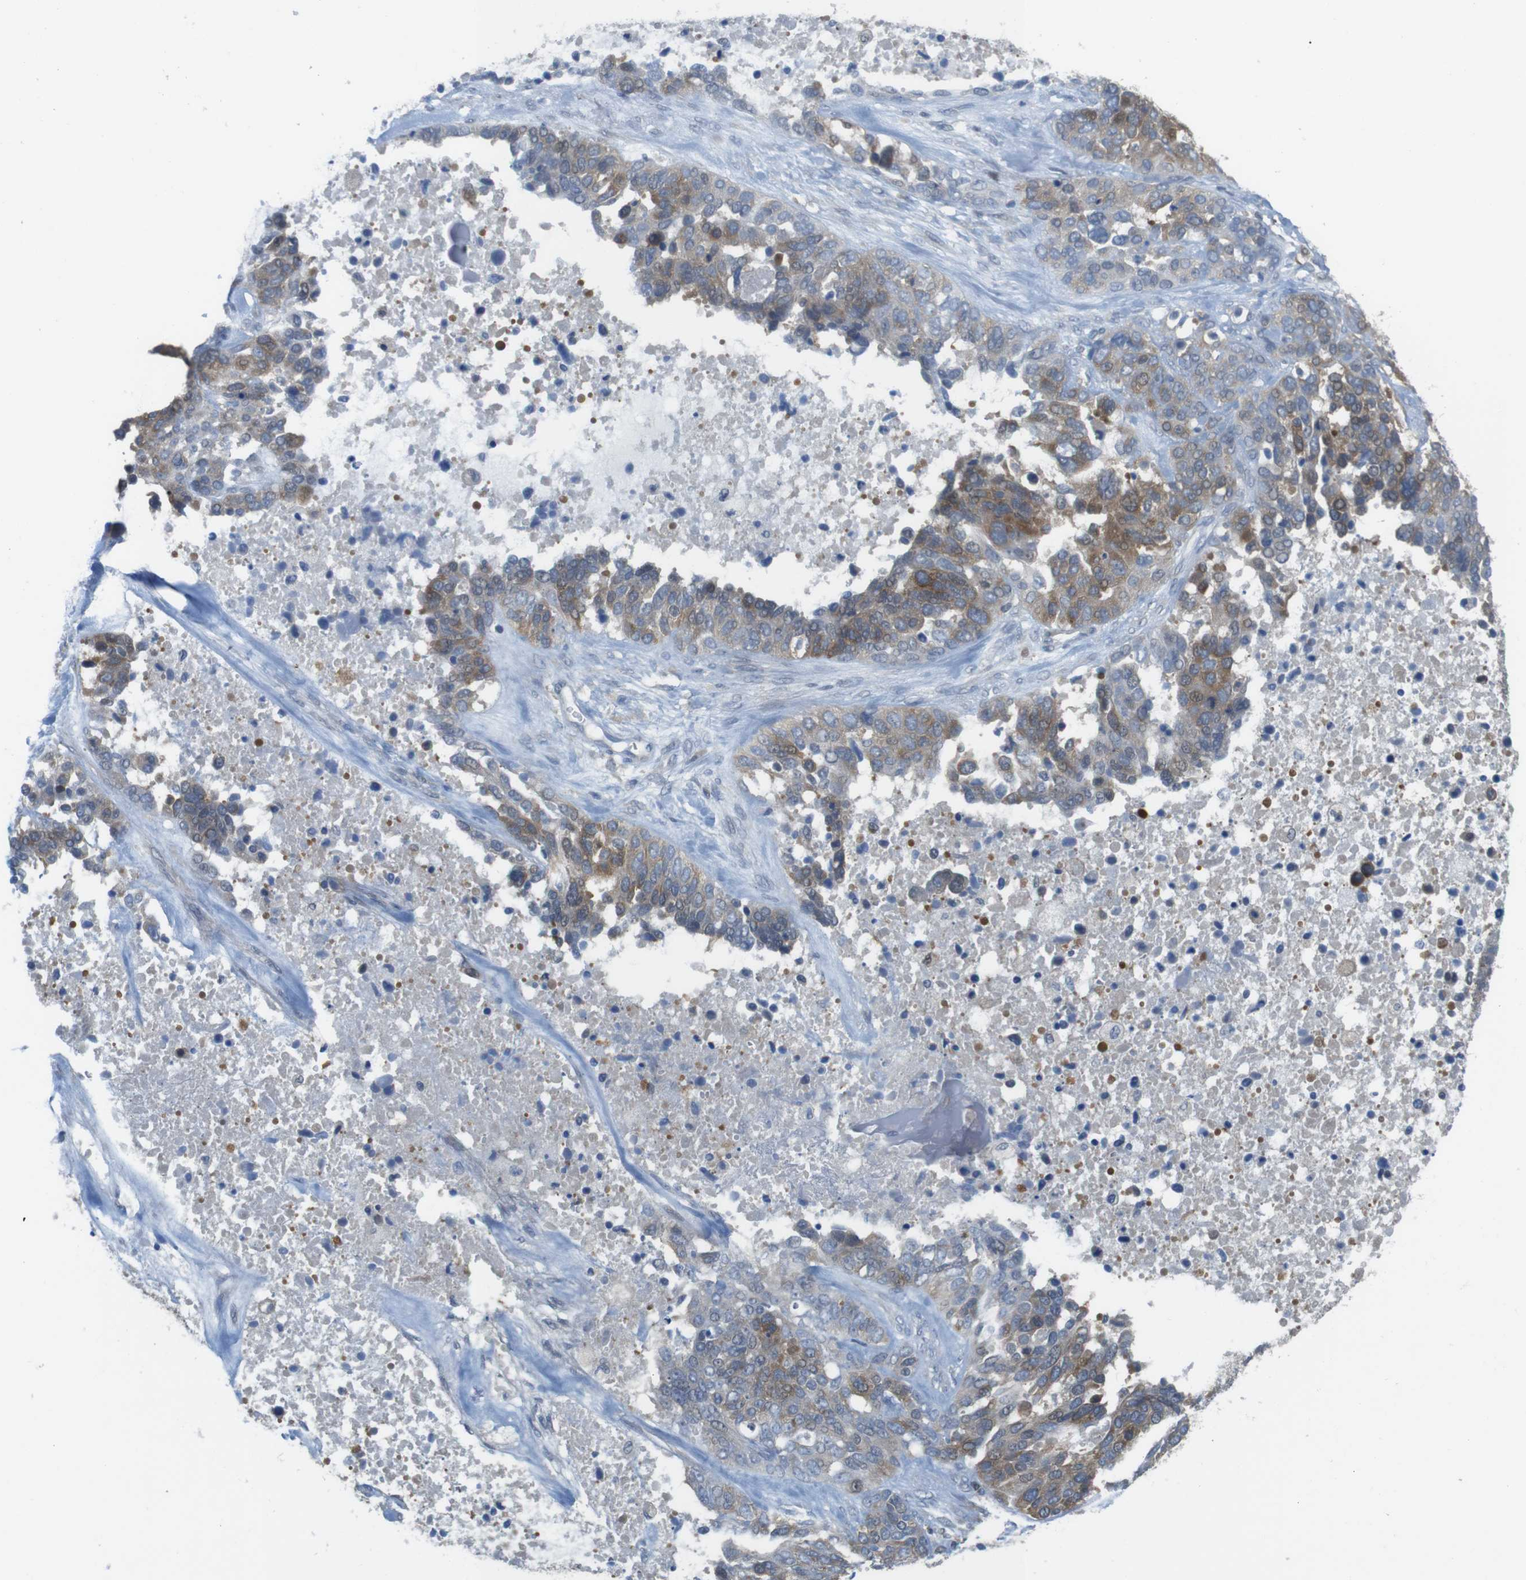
{"staining": {"intensity": "moderate", "quantity": ">75%", "location": "cytoplasmic/membranous"}, "tissue": "ovarian cancer", "cell_type": "Tumor cells", "image_type": "cancer", "snomed": [{"axis": "morphology", "description": "Cystadenocarcinoma, serous, NOS"}, {"axis": "topography", "description": "Ovary"}], "caption": "Human ovarian serous cystadenocarcinoma stained with a brown dye demonstrates moderate cytoplasmic/membranous positive staining in approximately >75% of tumor cells.", "gene": "MTHFD1", "patient": {"sex": "female", "age": 44}}